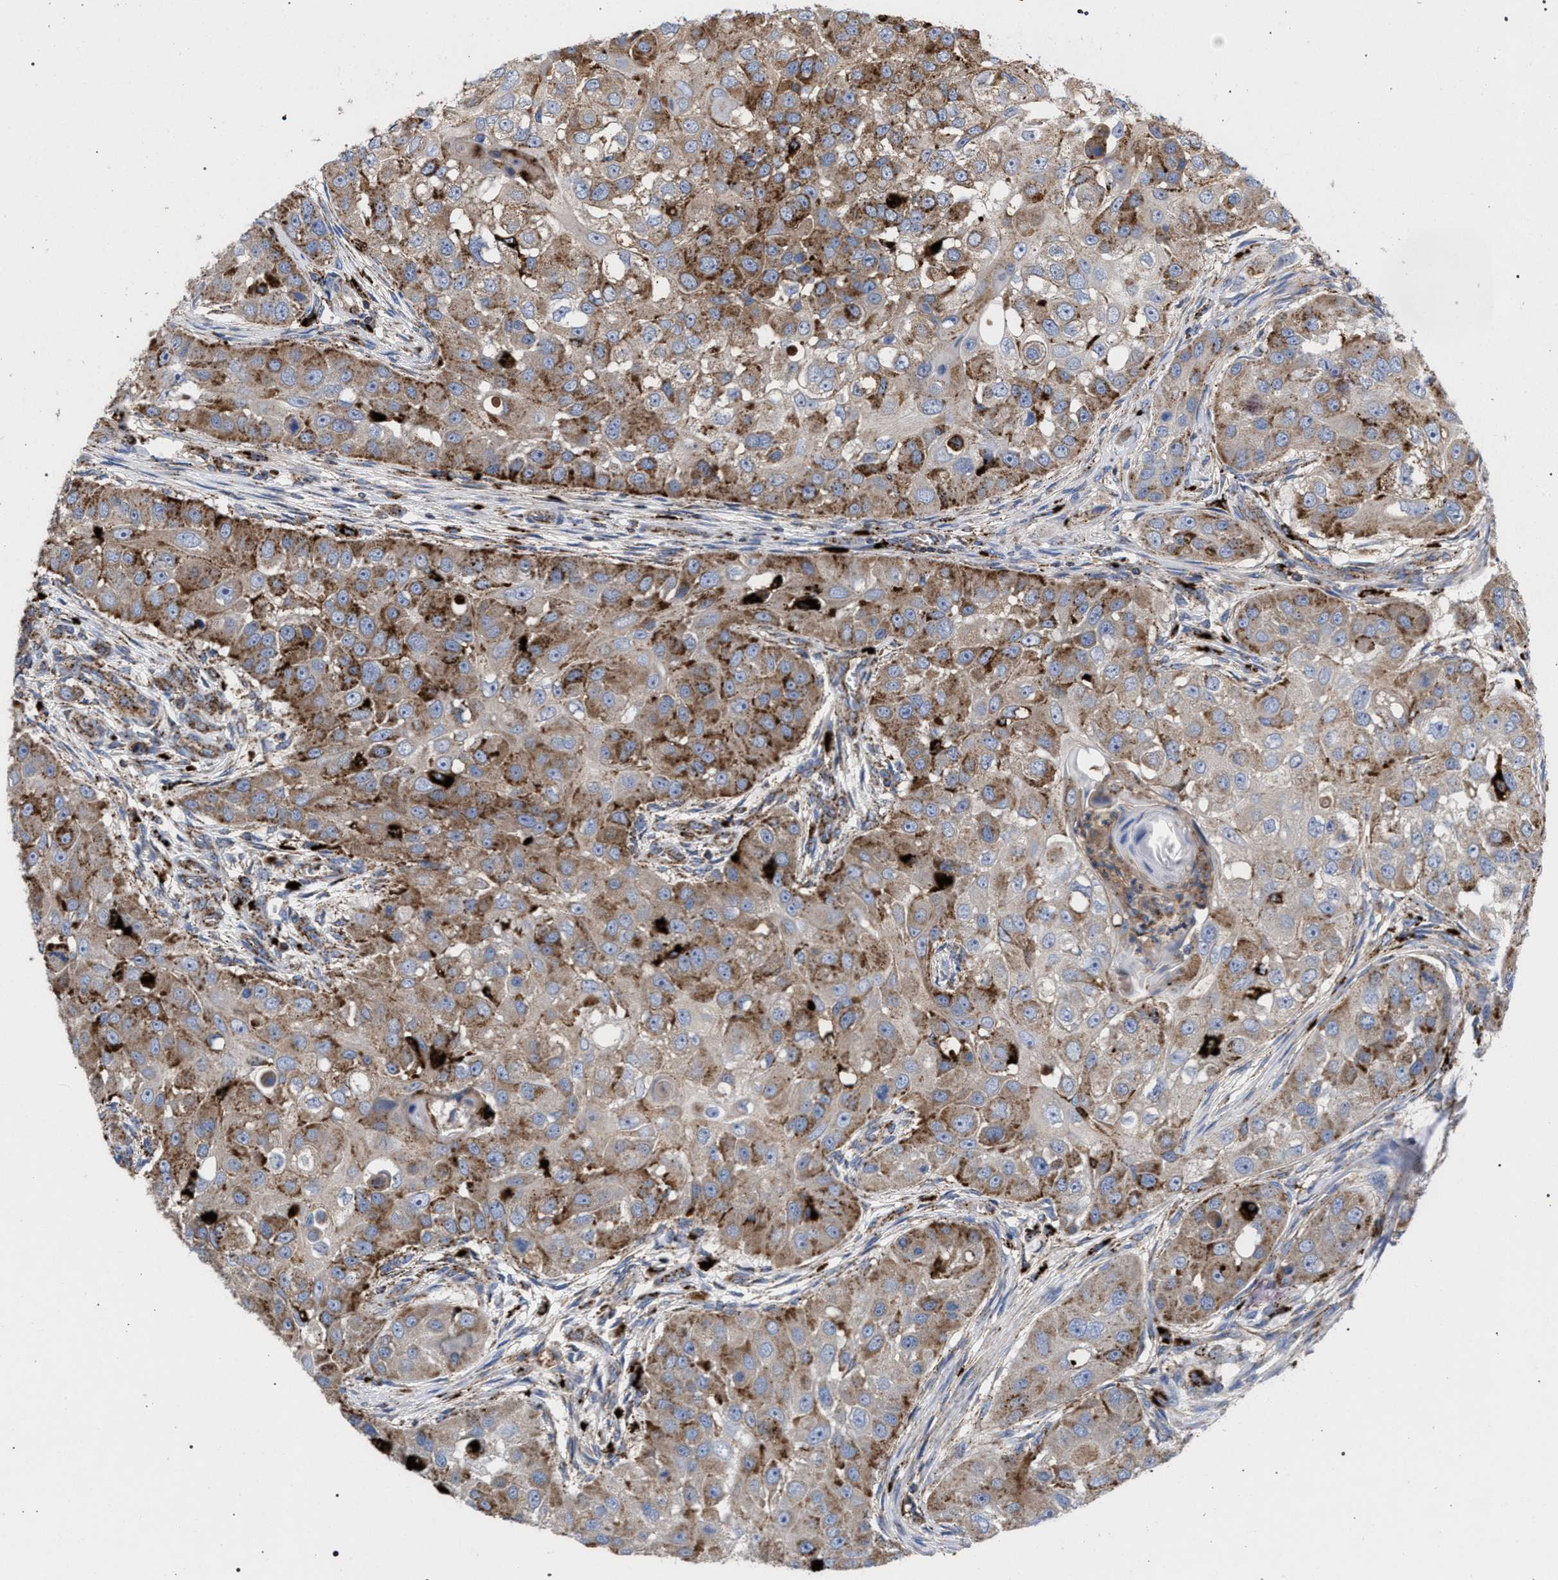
{"staining": {"intensity": "moderate", "quantity": ">75%", "location": "cytoplasmic/membranous"}, "tissue": "head and neck cancer", "cell_type": "Tumor cells", "image_type": "cancer", "snomed": [{"axis": "morphology", "description": "Normal tissue, NOS"}, {"axis": "morphology", "description": "Squamous cell carcinoma, NOS"}, {"axis": "topography", "description": "Skeletal muscle"}, {"axis": "topography", "description": "Head-Neck"}], "caption": "High-power microscopy captured an immunohistochemistry (IHC) photomicrograph of head and neck squamous cell carcinoma, revealing moderate cytoplasmic/membranous expression in approximately >75% of tumor cells.", "gene": "PPT1", "patient": {"sex": "male", "age": 51}}